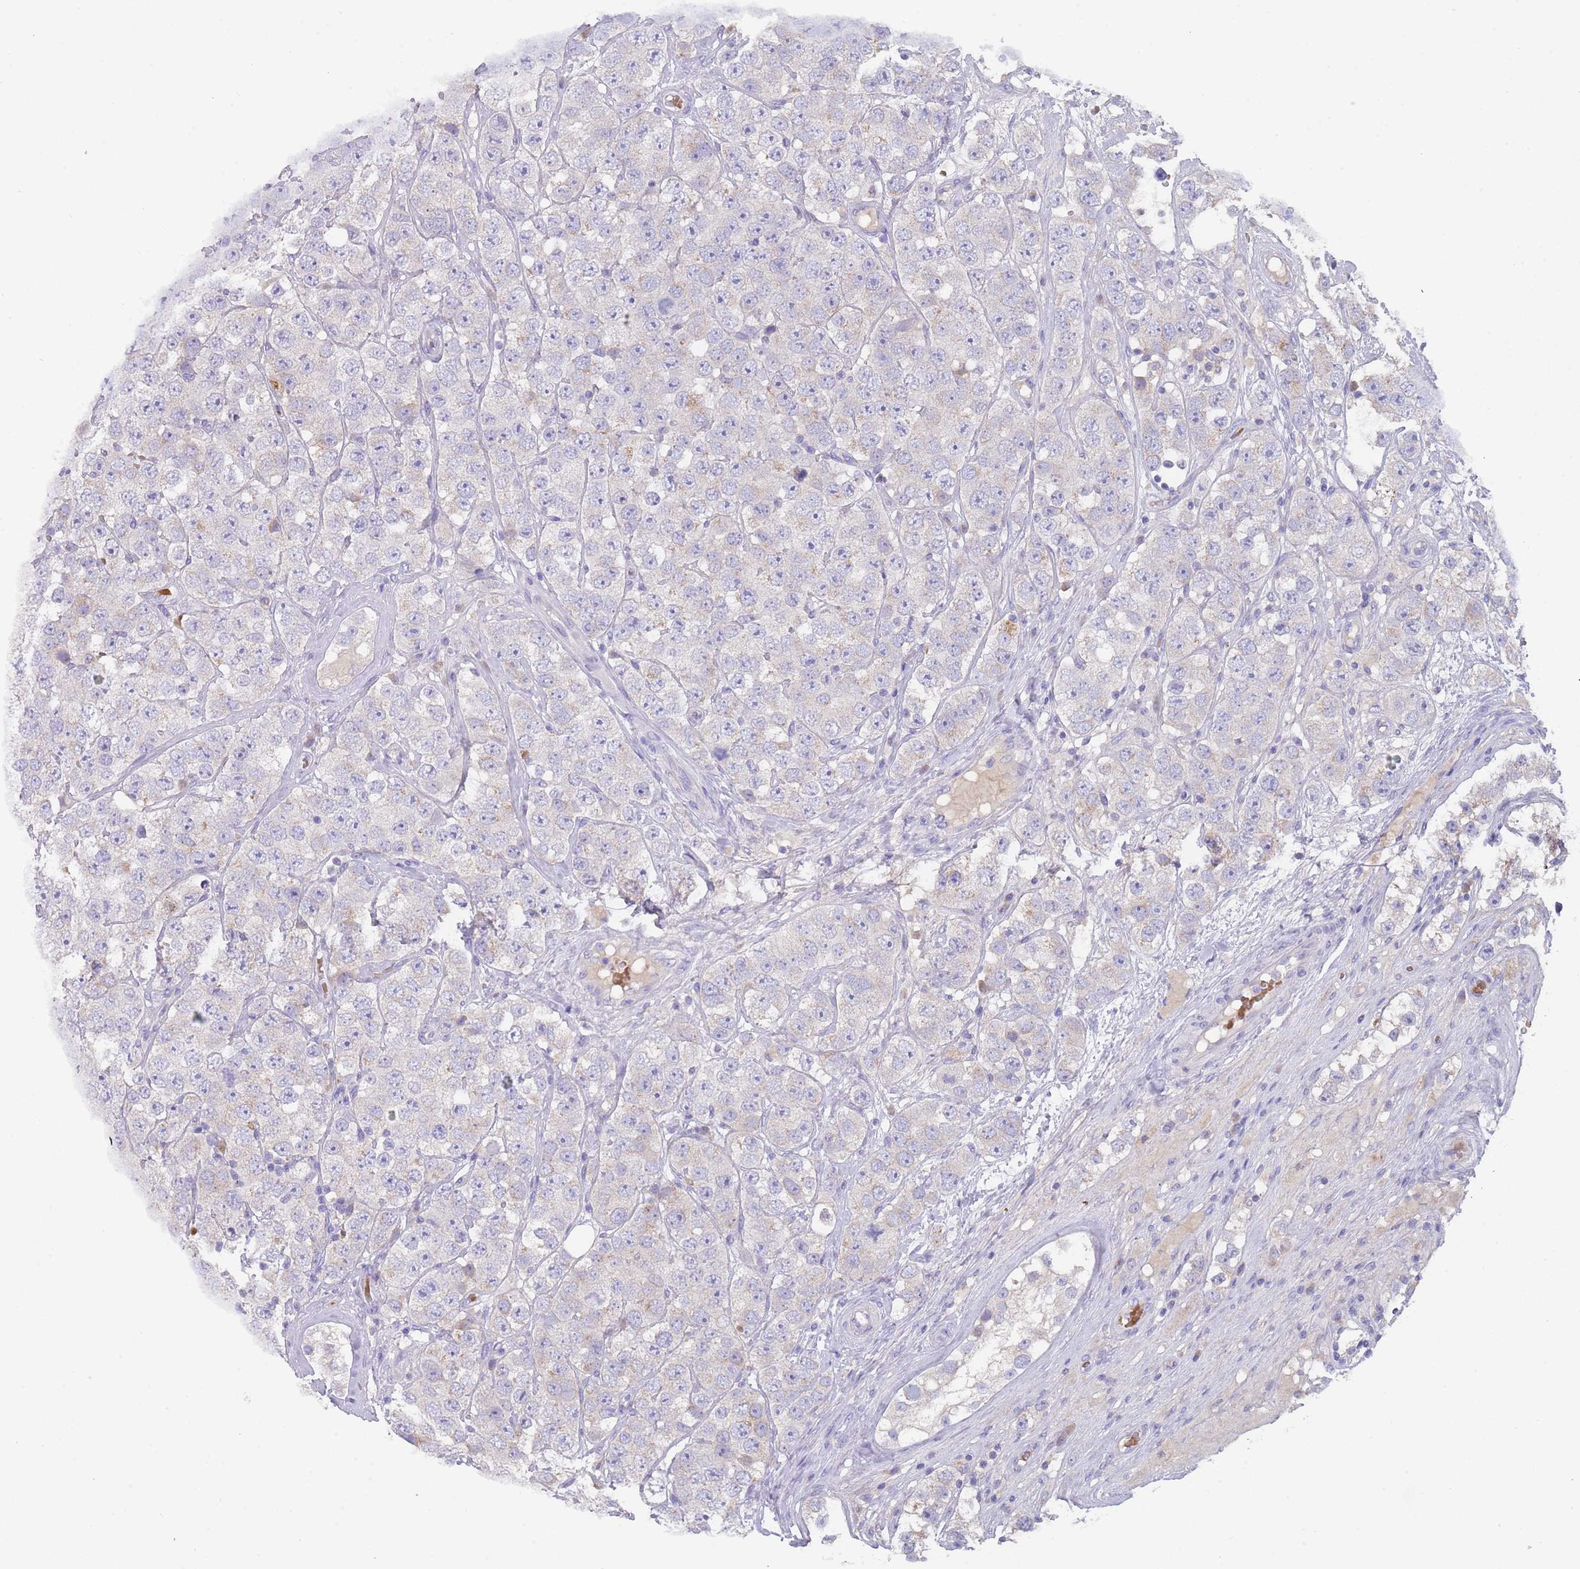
{"staining": {"intensity": "negative", "quantity": "none", "location": "none"}, "tissue": "testis cancer", "cell_type": "Tumor cells", "image_type": "cancer", "snomed": [{"axis": "morphology", "description": "Seminoma, NOS"}, {"axis": "topography", "description": "Testis"}], "caption": "This is an immunohistochemistry (IHC) micrograph of human seminoma (testis). There is no staining in tumor cells.", "gene": "TMEM251", "patient": {"sex": "male", "age": 28}}